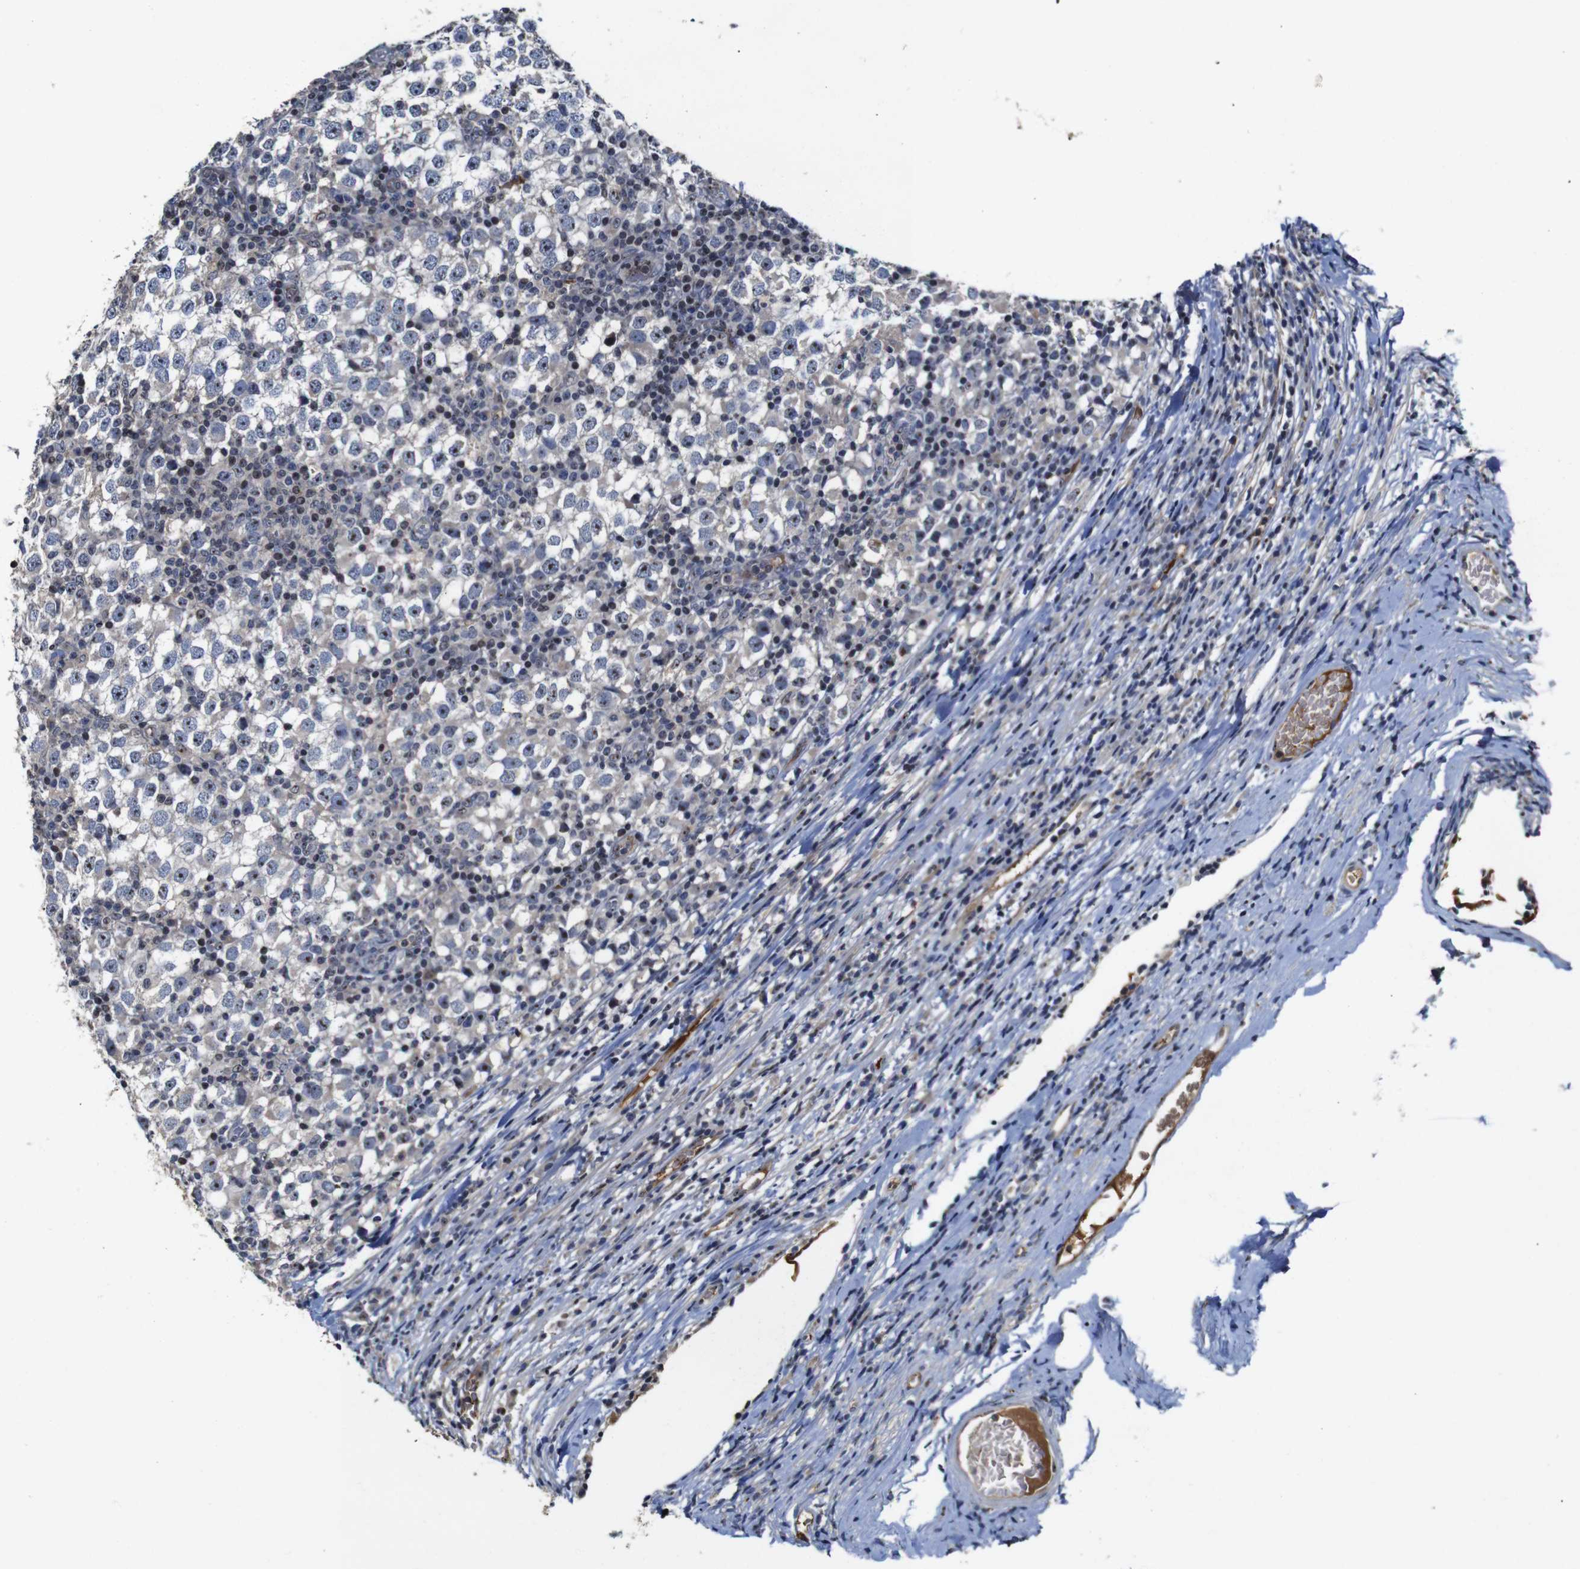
{"staining": {"intensity": "moderate", "quantity": "<25%", "location": "nuclear"}, "tissue": "testis cancer", "cell_type": "Tumor cells", "image_type": "cancer", "snomed": [{"axis": "morphology", "description": "Seminoma, NOS"}, {"axis": "topography", "description": "Testis"}], "caption": "A brown stain labels moderate nuclear positivity of a protein in testis seminoma tumor cells.", "gene": "MYC", "patient": {"sex": "male", "age": 65}}